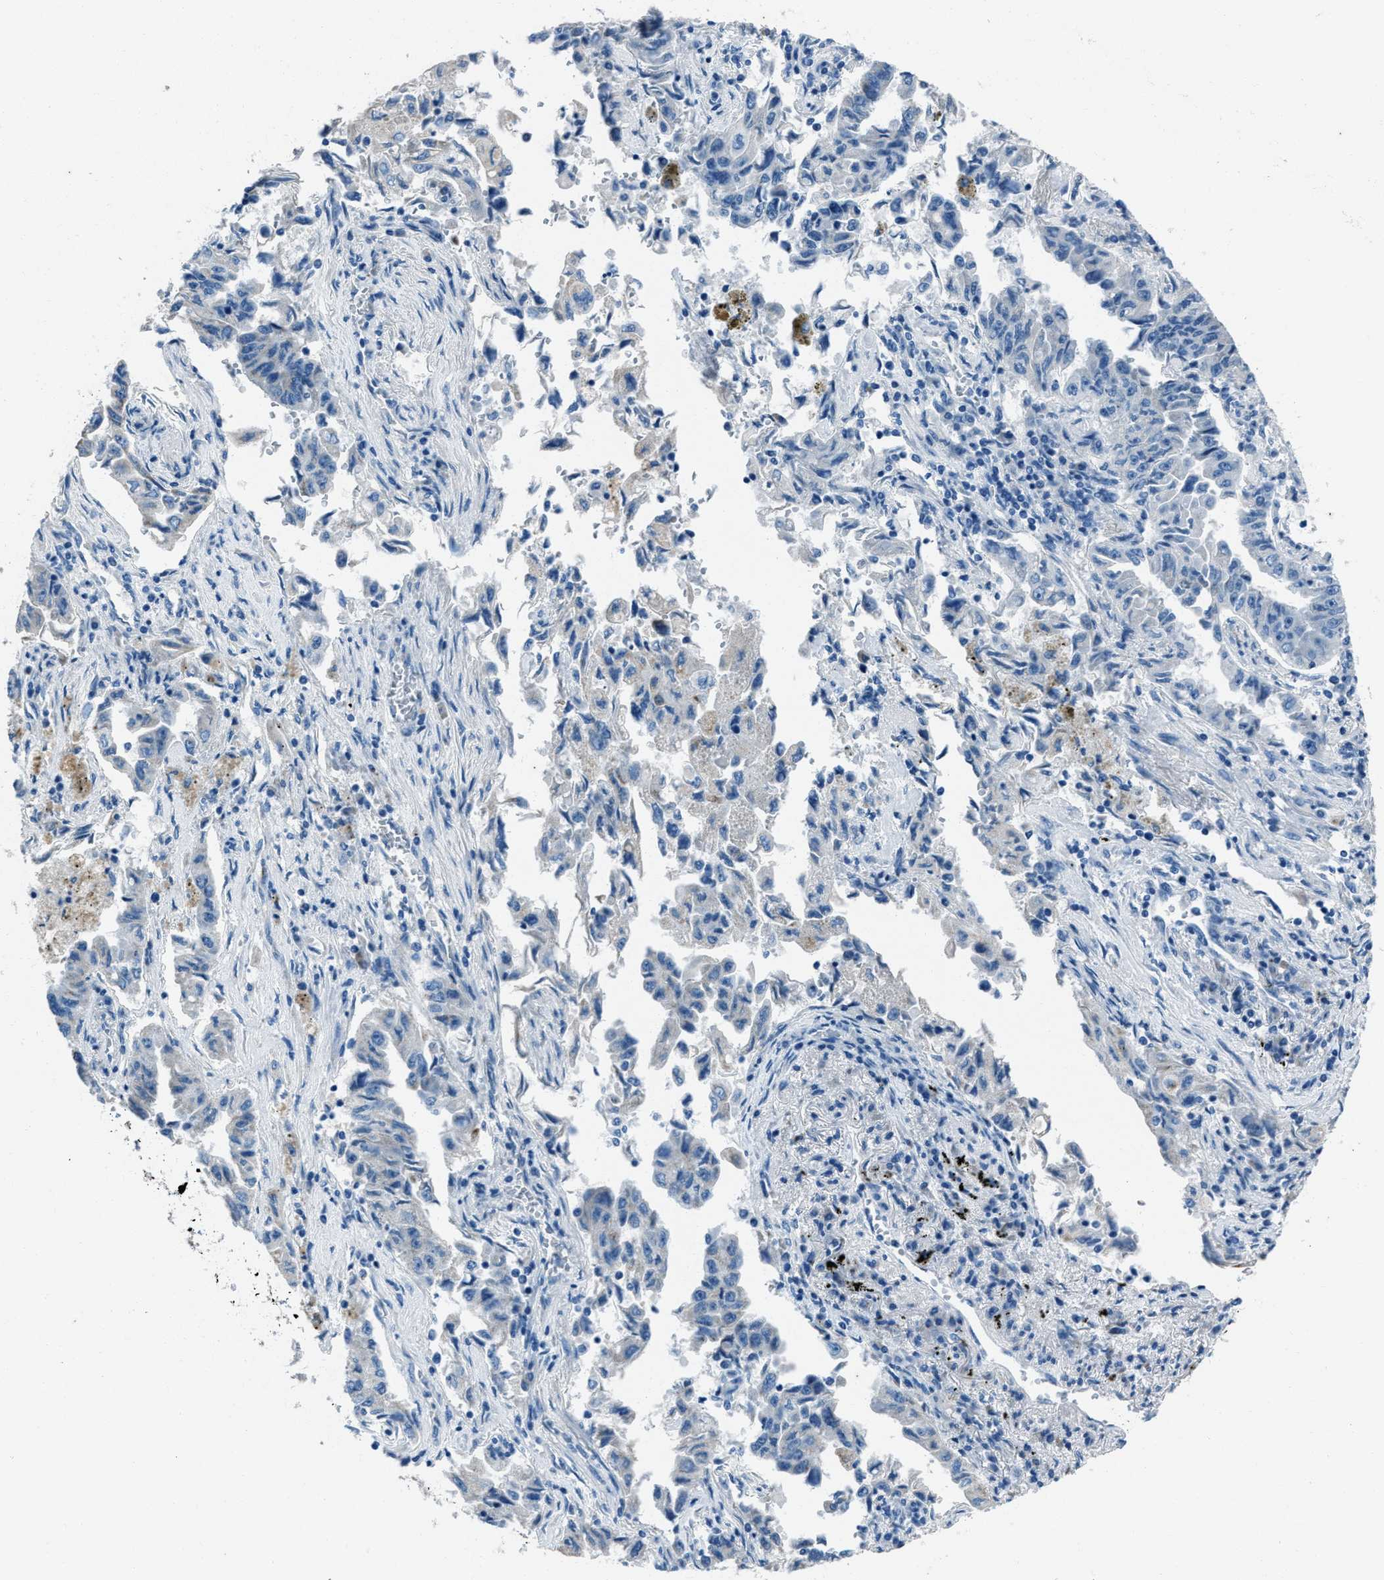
{"staining": {"intensity": "negative", "quantity": "none", "location": "none"}, "tissue": "lung cancer", "cell_type": "Tumor cells", "image_type": "cancer", "snomed": [{"axis": "morphology", "description": "Adenocarcinoma, NOS"}, {"axis": "topography", "description": "Lung"}], "caption": "This is a micrograph of IHC staining of lung cancer, which shows no positivity in tumor cells.", "gene": "AMACR", "patient": {"sex": "female", "age": 51}}